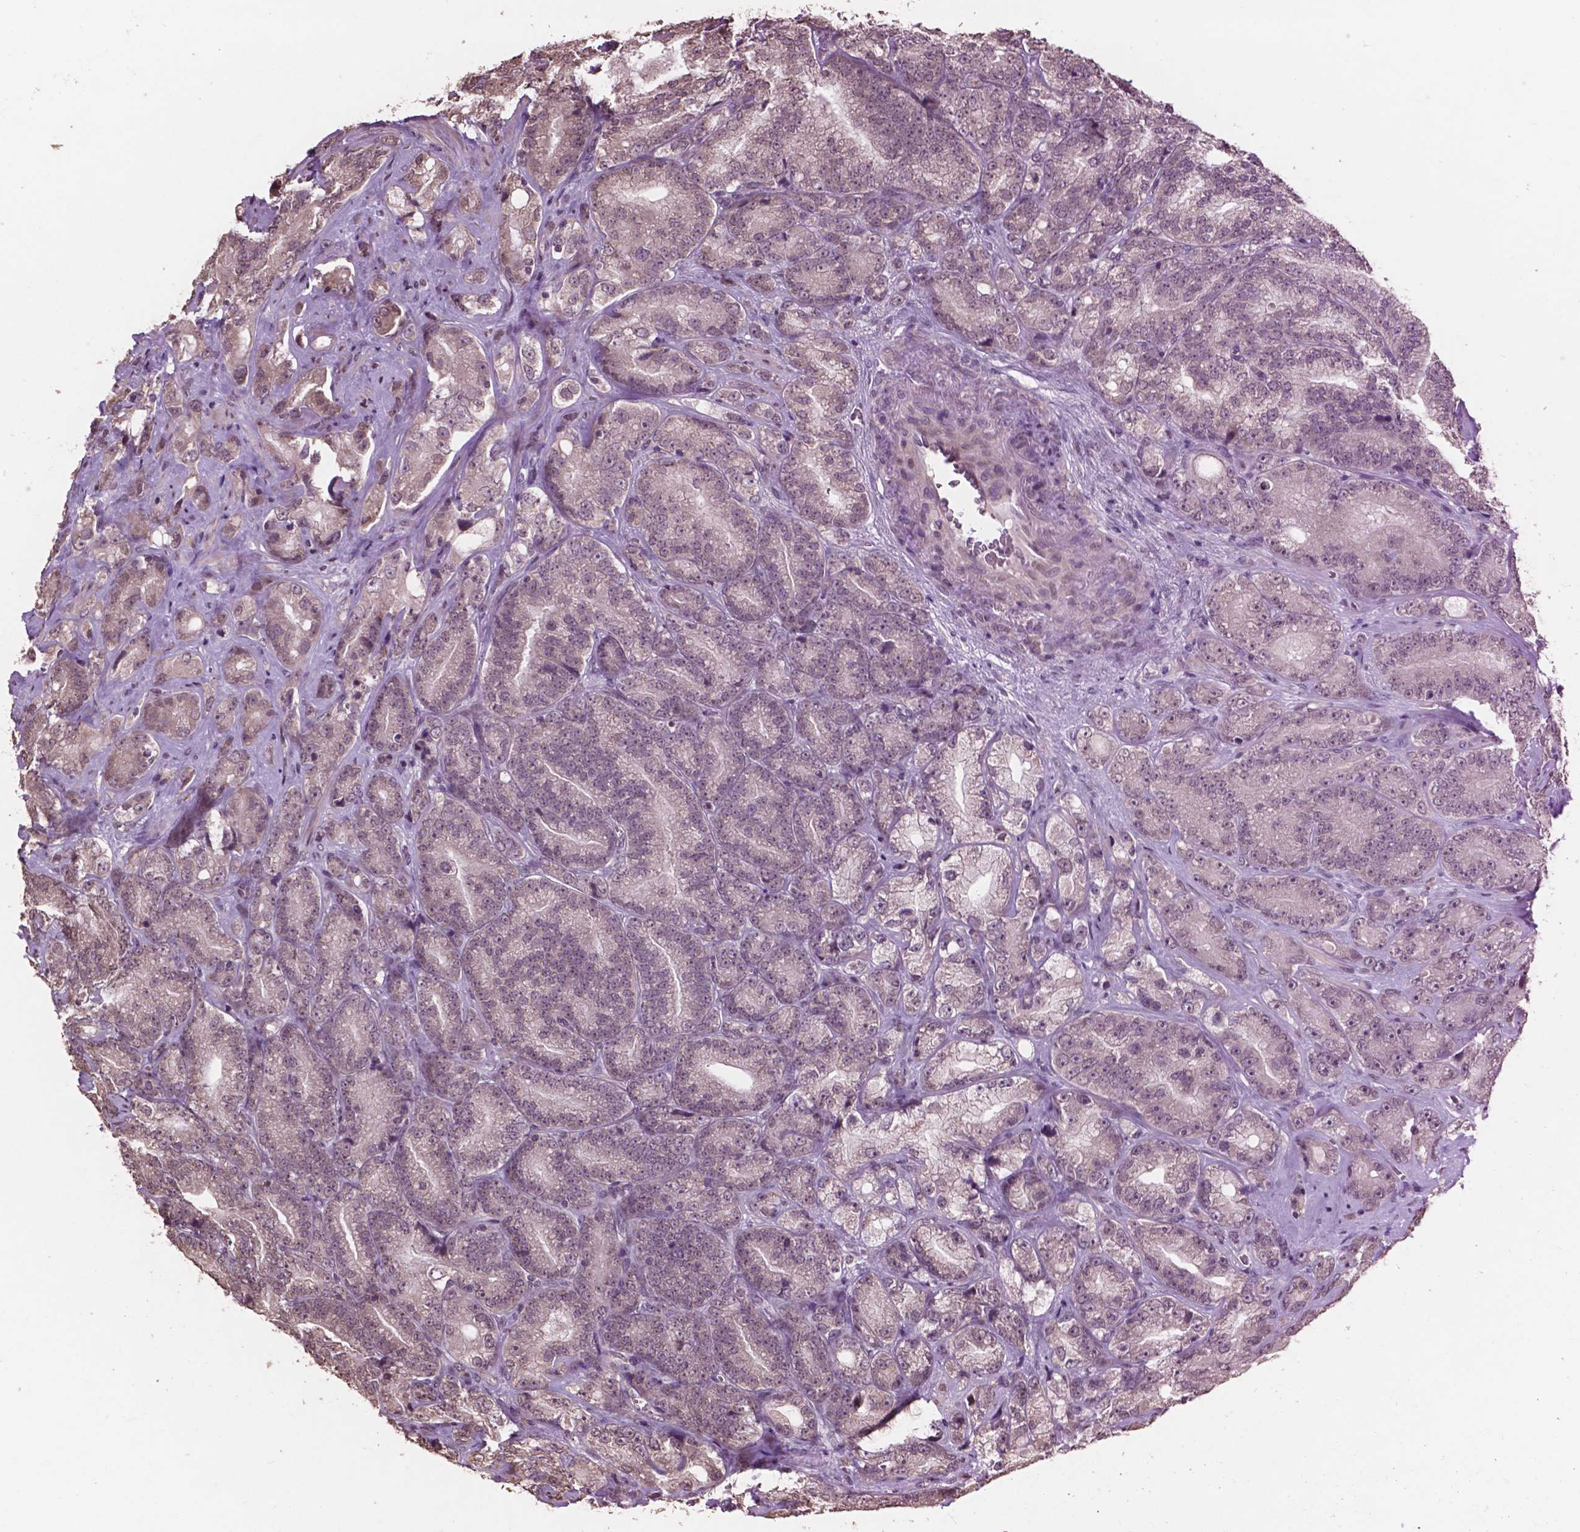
{"staining": {"intensity": "weak", "quantity": "<25%", "location": "cytoplasmic/membranous"}, "tissue": "prostate cancer", "cell_type": "Tumor cells", "image_type": "cancer", "snomed": [{"axis": "morphology", "description": "Adenocarcinoma, NOS"}, {"axis": "topography", "description": "Prostate"}], "caption": "Immunohistochemistry of human prostate cancer demonstrates no expression in tumor cells.", "gene": "GLRA2", "patient": {"sex": "male", "age": 63}}